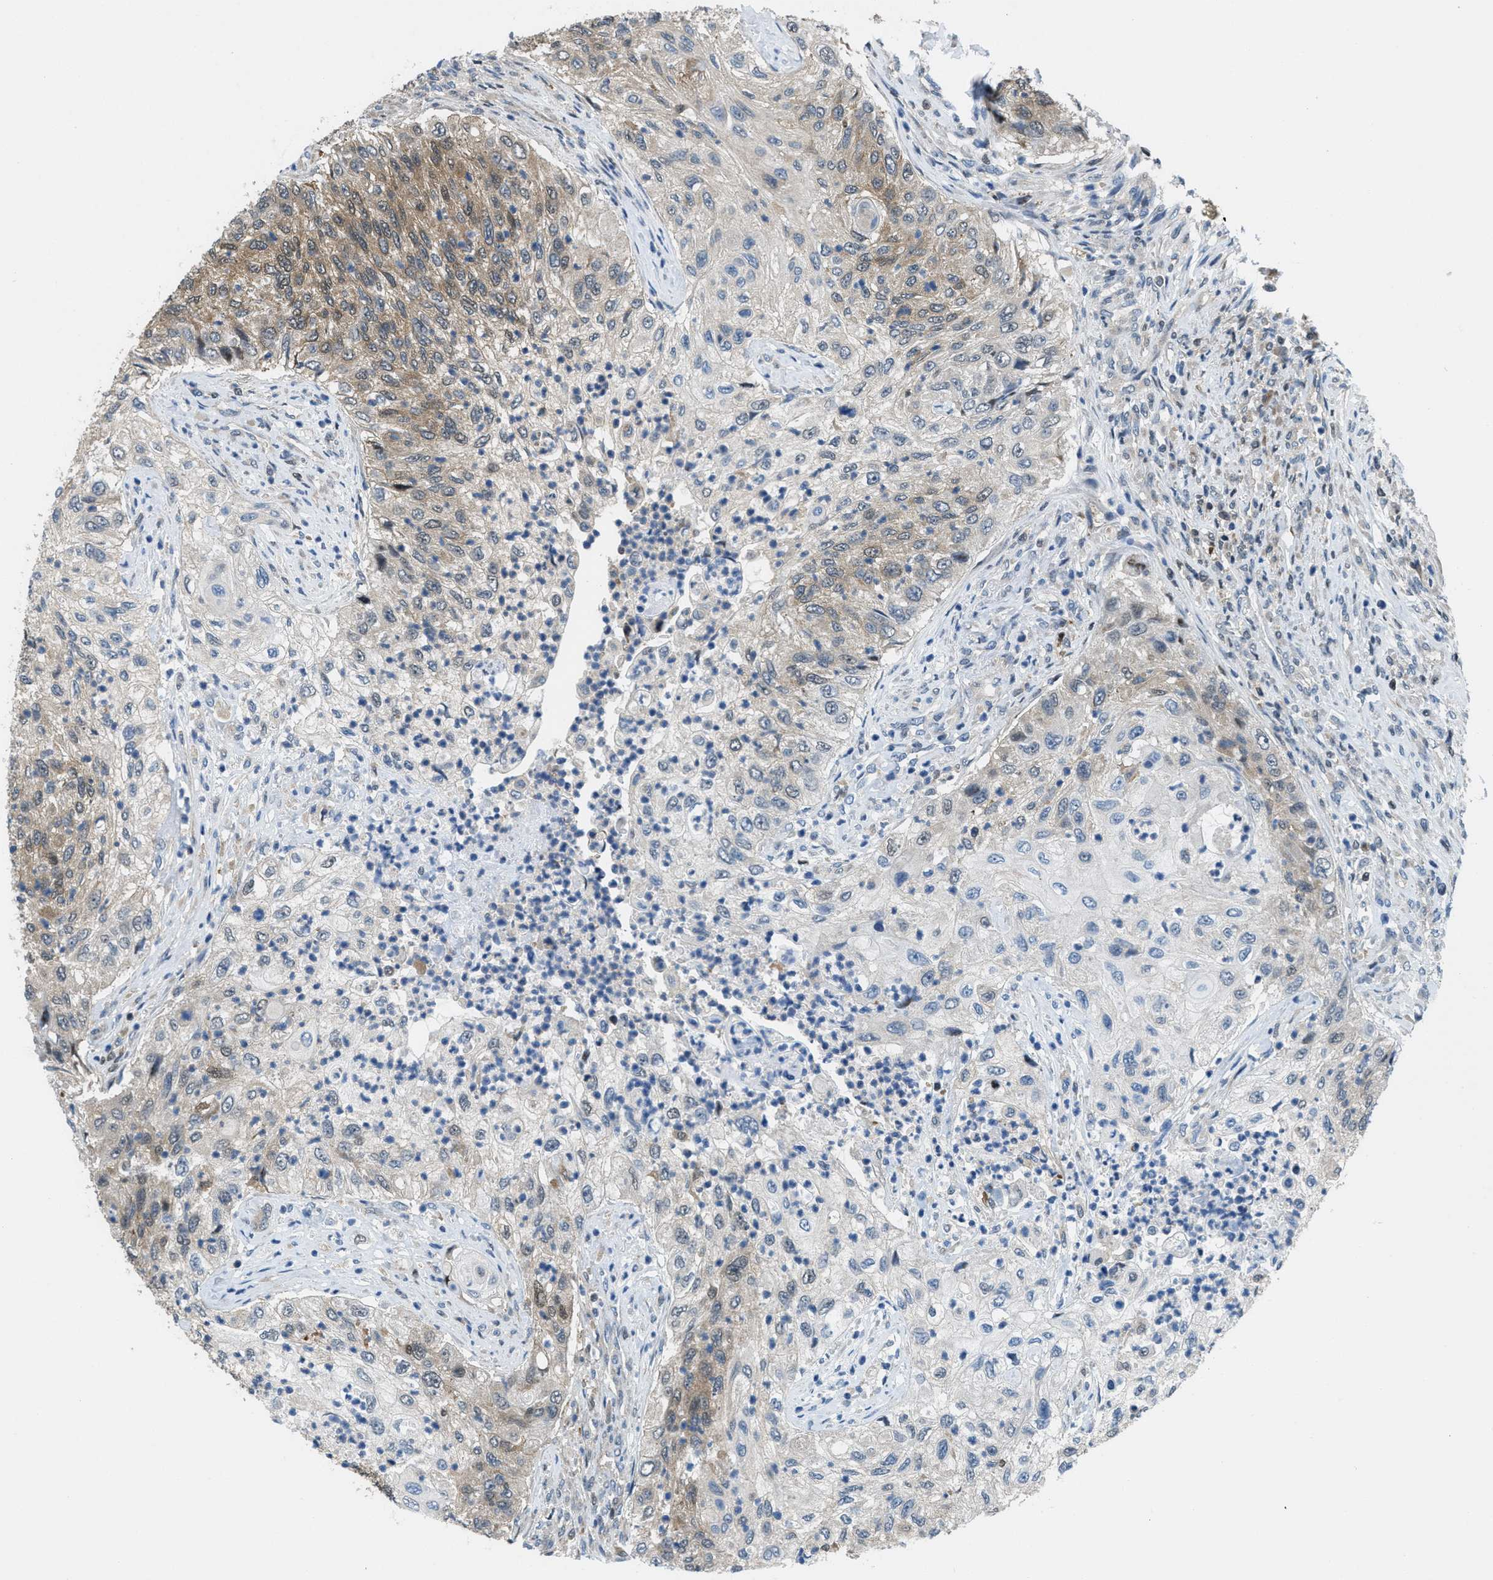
{"staining": {"intensity": "moderate", "quantity": "25%-75%", "location": "cytoplasmic/membranous"}, "tissue": "urothelial cancer", "cell_type": "Tumor cells", "image_type": "cancer", "snomed": [{"axis": "morphology", "description": "Urothelial carcinoma, High grade"}, {"axis": "topography", "description": "Urinary bladder"}], "caption": "Urothelial cancer stained with DAB IHC demonstrates medium levels of moderate cytoplasmic/membranous staining in approximately 25%-75% of tumor cells.", "gene": "PIP5K1C", "patient": {"sex": "female", "age": 60}}